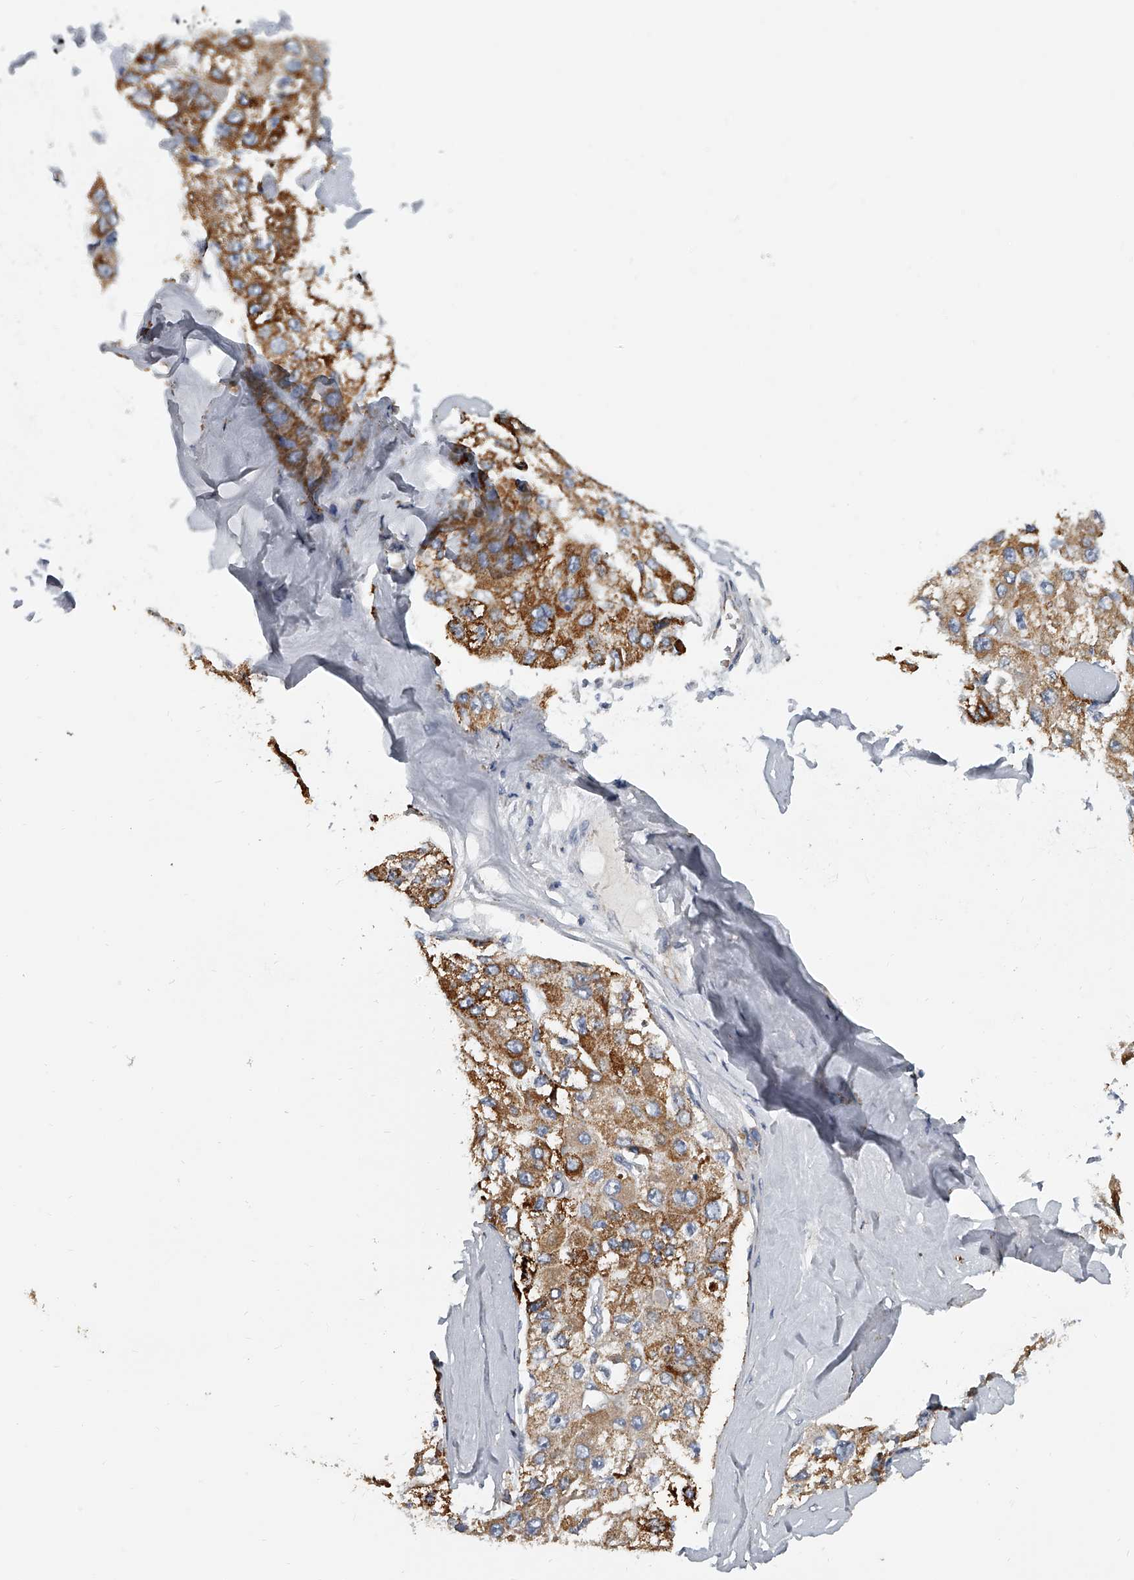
{"staining": {"intensity": "moderate", "quantity": ">75%", "location": "cytoplasmic/membranous"}, "tissue": "liver cancer", "cell_type": "Tumor cells", "image_type": "cancer", "snomed": [{"axis": "morphology", "description": "Carcinoma, Hepatocellular, NOS"}, {"axis": "topography", "description": "Liver"}], "caption": "This photomicrograph shows immunohistochemistry (IHC) staining of human hepatocellular carcinoma (liver), with medium moderate cytoplasmic/membranous staining in approximately >75% of tumor cells.", "gene": "KLHL7", "patient": {"sex": "male", "age": 80}}